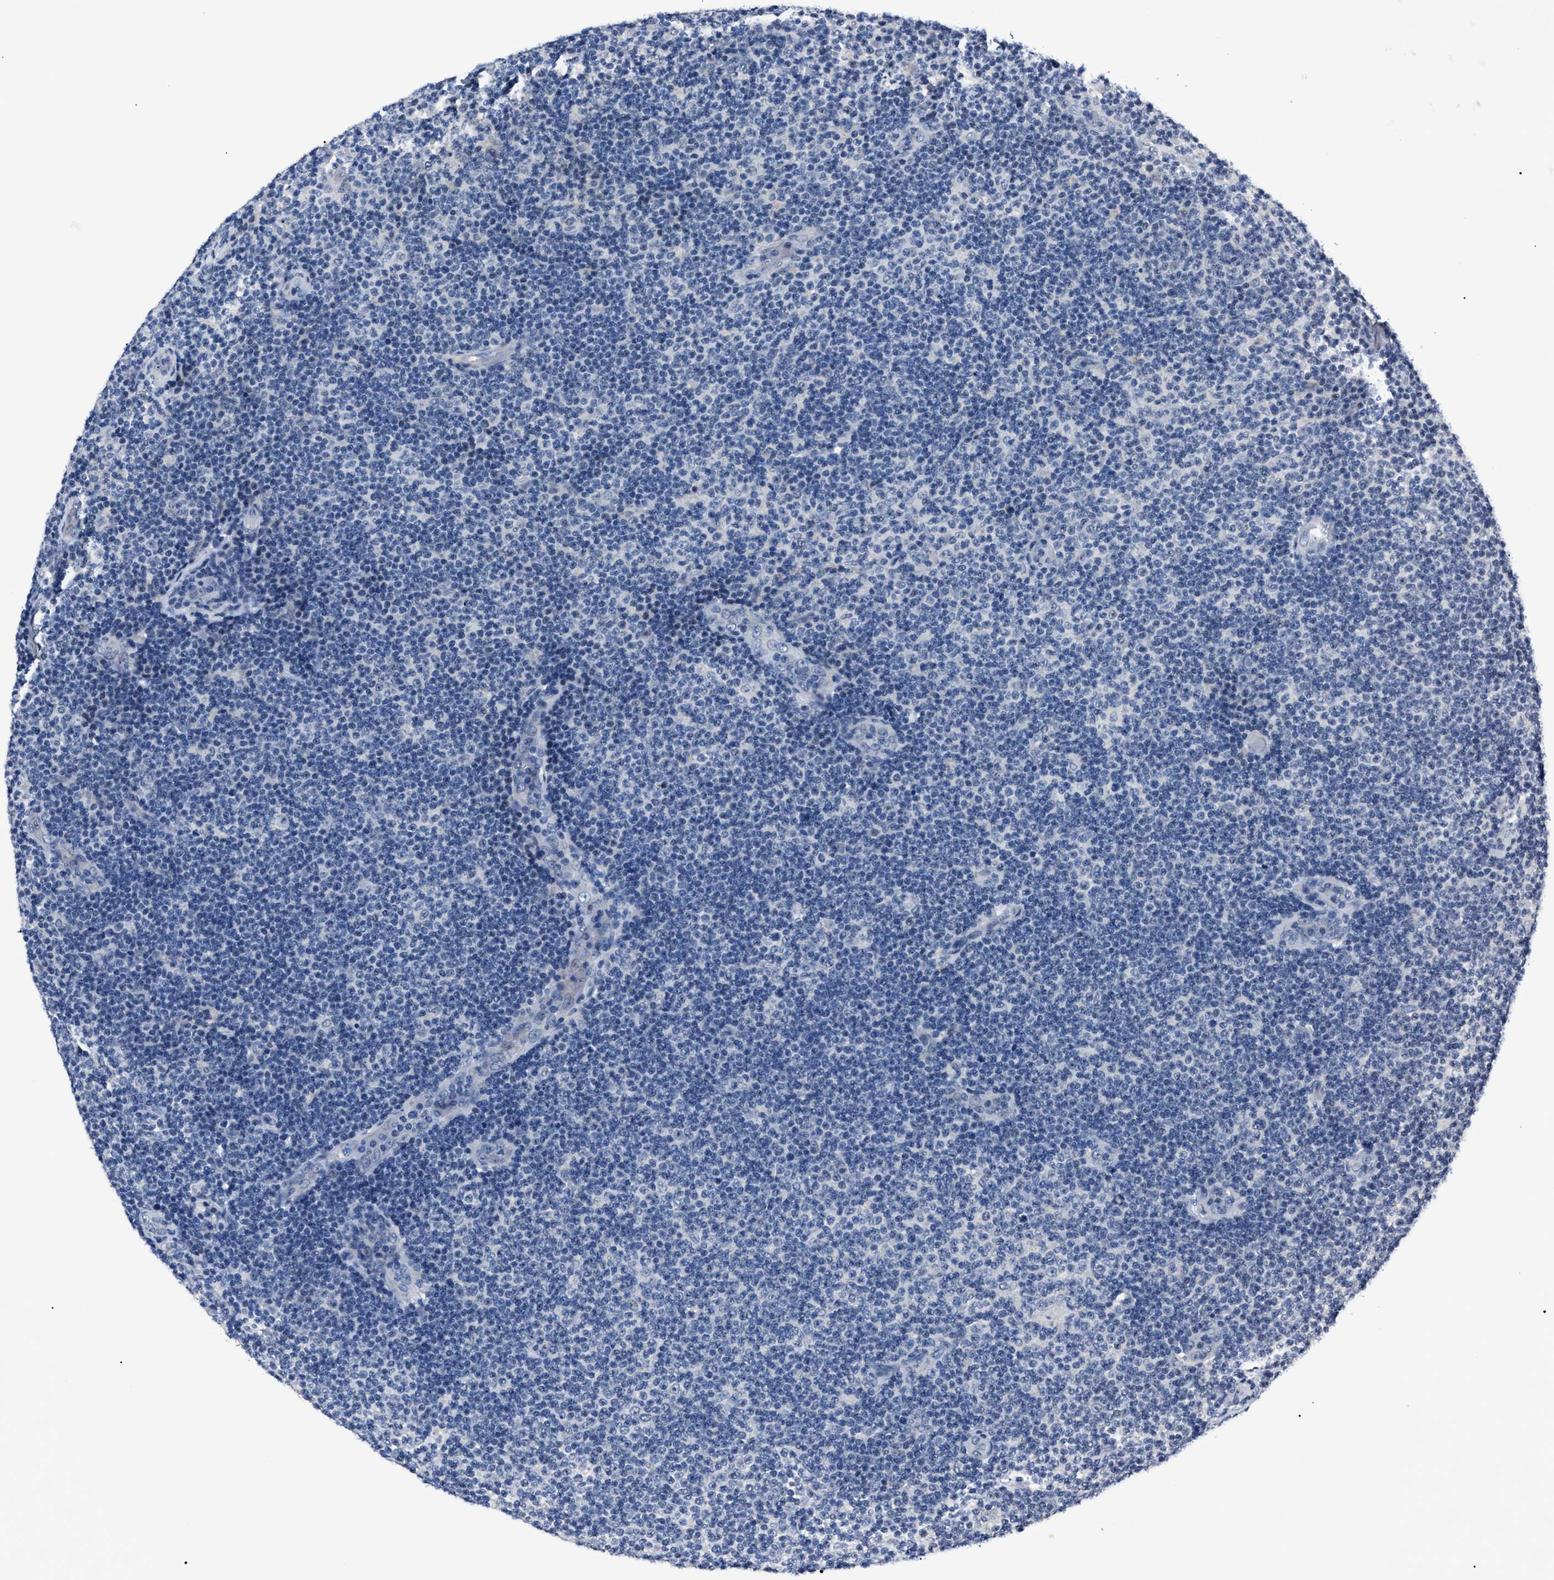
{"staining": {"intensity": "negative", "quantity": "none", "location": "none"}, "tissue": "lymphoma", "cell_type": "Tumor cells", "image_type": "cancer", "snomed": [{"axis": "morphology", "description": "Malignant lymphoma, non-Hodgkin's type, Low grade"}, {"axis": "topography", "description": "Lymph node"}], "caption": "IHC histopathology image of human malignant lymphoma, non-Hodgkin's type (low-grade) stained for a protein (brown), which shows no staining in tumor cells.", "gene": "LRWD1", "patient": {"sex": "male", "age": 83}}